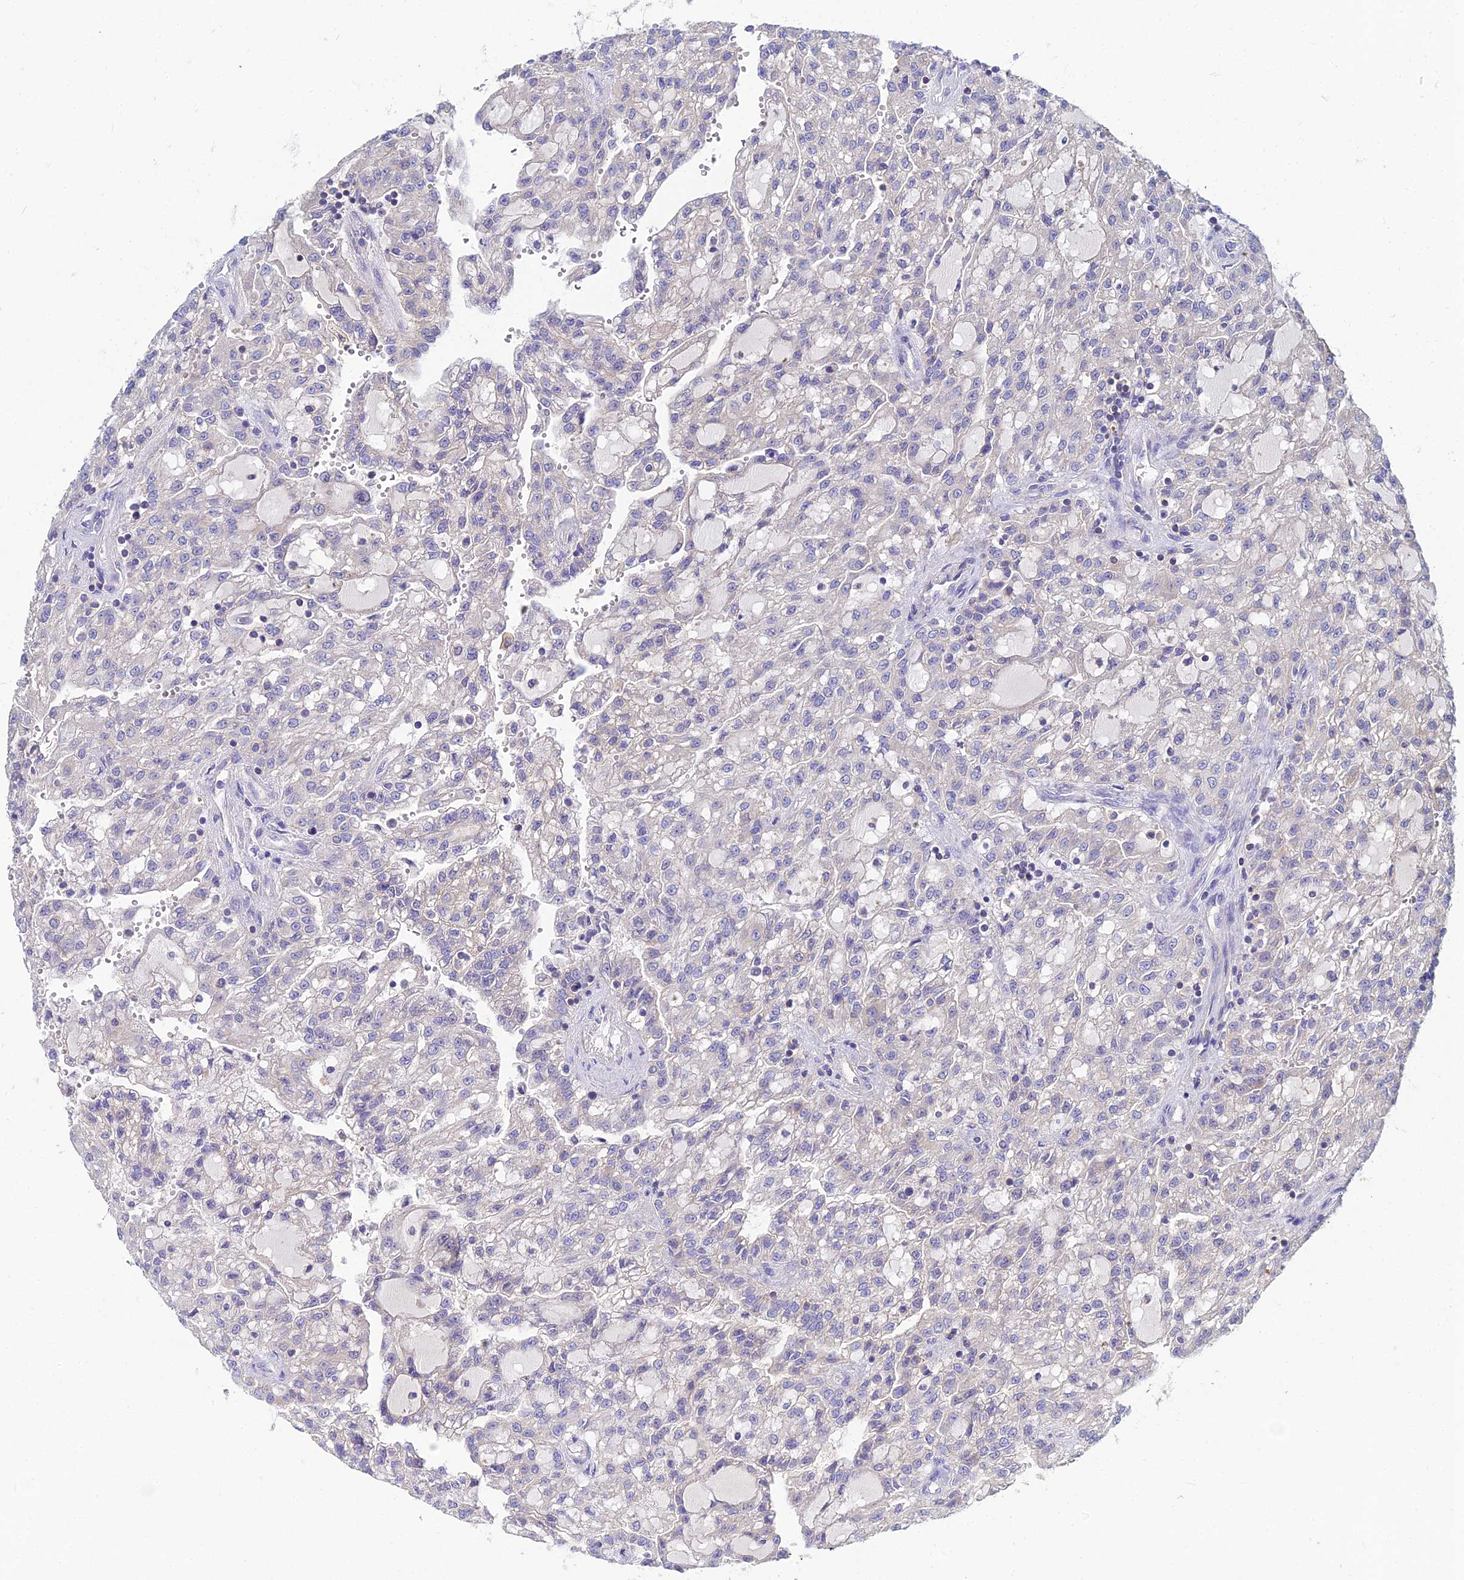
{"staining": {"intensity": "negative", "quantity": "none", "location": "none"}, "tissue": "renal cancer", "cell_type": "Tumor cells", "image_type": "cancer", "snomed": [{"axis": "morphology", "description": "Adenocarcinoma, NOS"}, {"axis": "topography", "description": "Kidney"}], "caption": "A histopathology image of human renal cancer (adenocarcinoma) is negative for staining in tumor cells. Nuclei are stained in blue.", "gene": "NPY", "patient": {"sex": "male", "age": 63}}